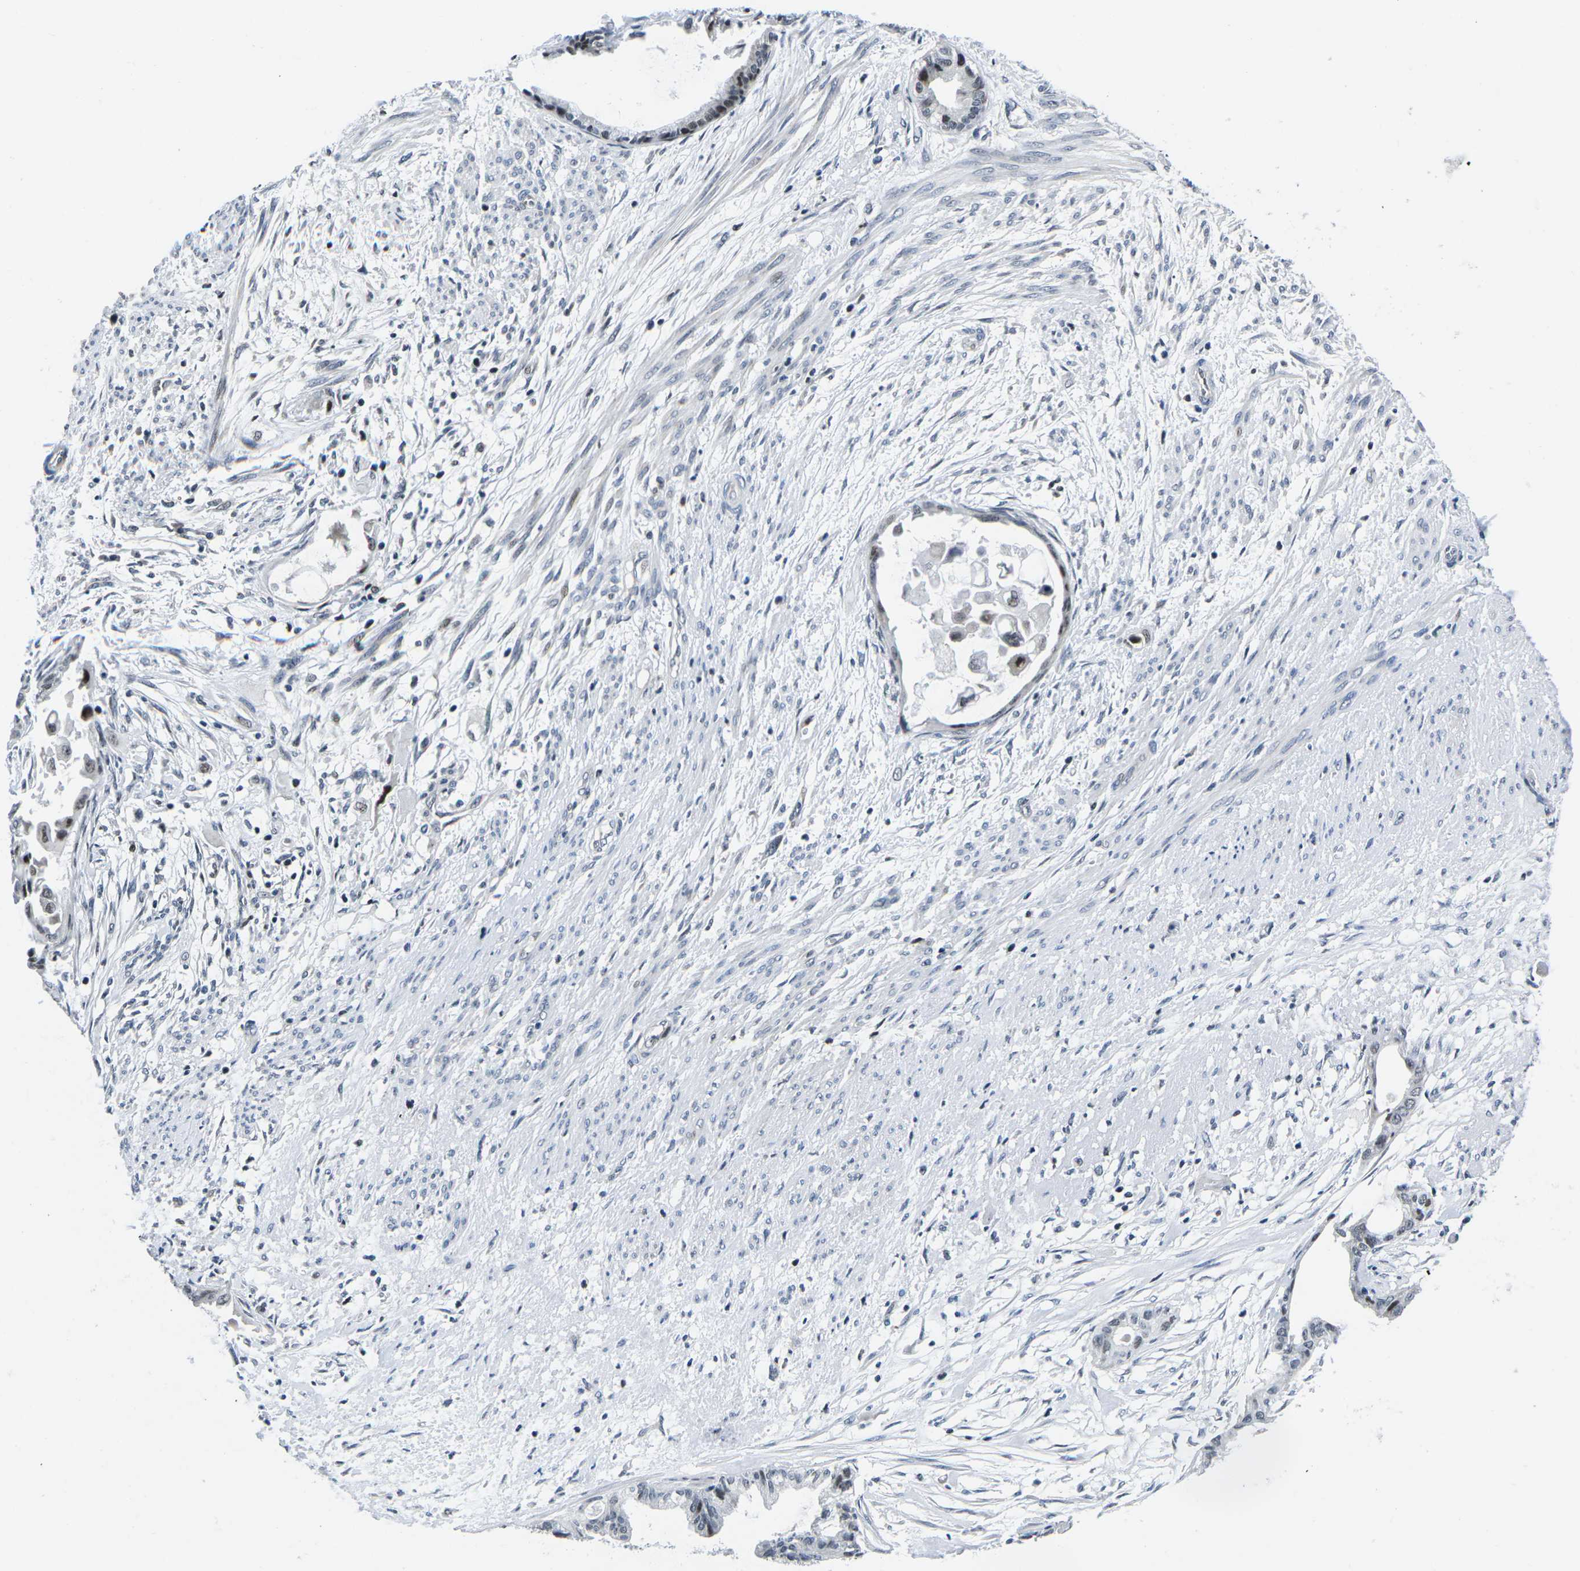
{"staining": {"intensity": "moderate", "quantity": "25%-75%", "location": "nuclear"}, "tissue": "cervical cancer", "cell_type": "Tumor cells", "image_type": "cancer", "snomed": [{"axis": "morphology", "description": "Normal tissue, NOS"}, {"axis": "morphology", "description": "Adenocarcinoma, NOS"}, {"axis": "topography", "description": "Cervix"}, {"axis": "topography", "description": "Endometrium"}], "caption": "Cervical cancer (adenocarcinoma) stained with immunohistochemistry displays moderate nuclear staining in approximately 25%-75% of tumor cells.", "gene": "CDC73", "patient": {"sex": "female", "age": 86}}